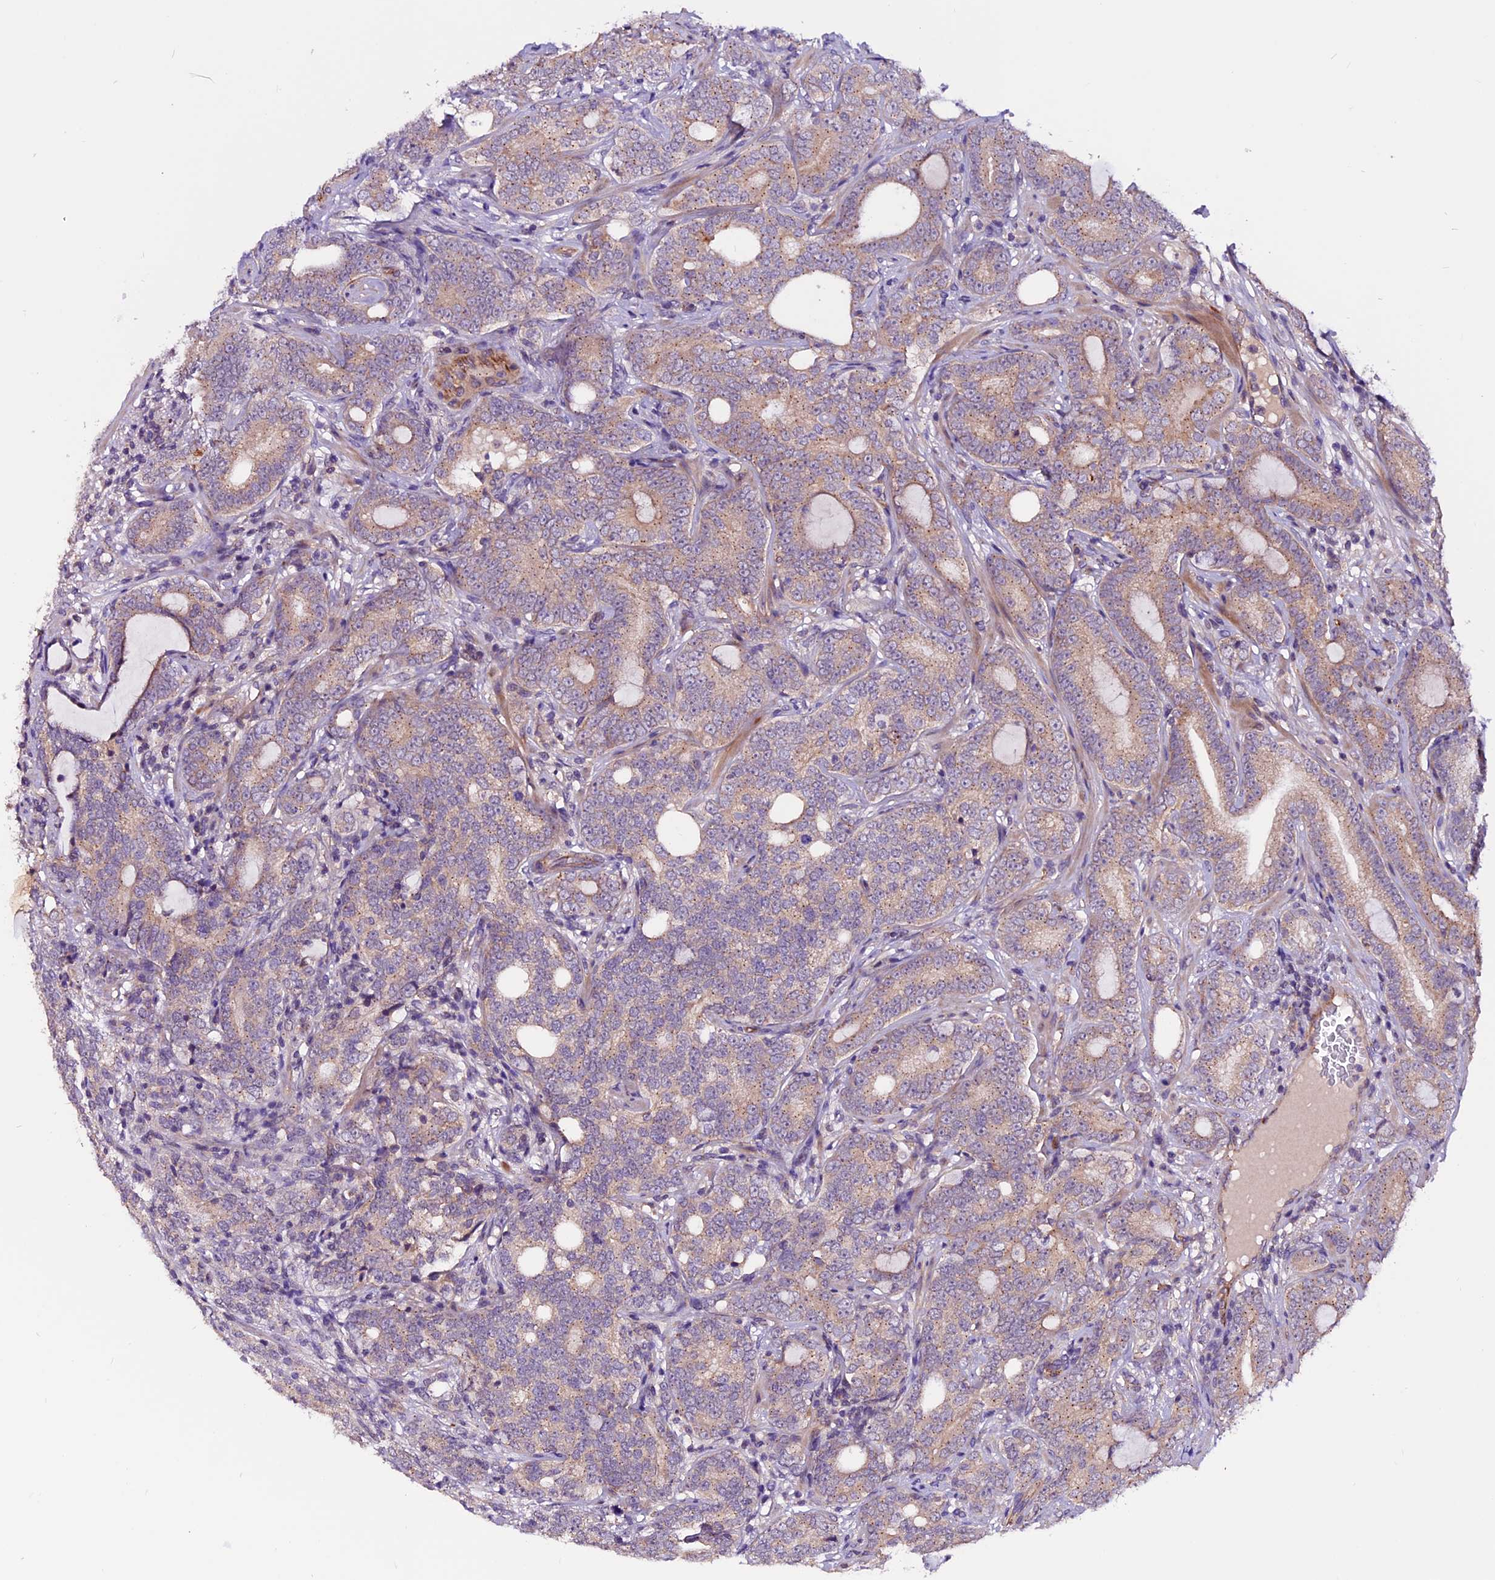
{"staining": {"intensity": "weak", "quantity": "25%-75%", "location": "cytoplasmic/membranous"}, "tissue": "prostate cancer", "cell_type": "Tumor cells", "image_type": "cancer", "snomed": [{"axis": "morphology", "description": "Adenocarcinoma, High grade"}, {"axis": "topography", "description": "Prostate"}], "caption": "Protein staining exhibits weak cytoplasmic/membranous expression in approximately 25%-75% of tumor cells in prostate cancer (high-grade adenocarcinoma). (Brightfield microscopy of DAB IHC at high magnification).", "gene": "RINL", "patient": {"sex": "male", "age": 64}}